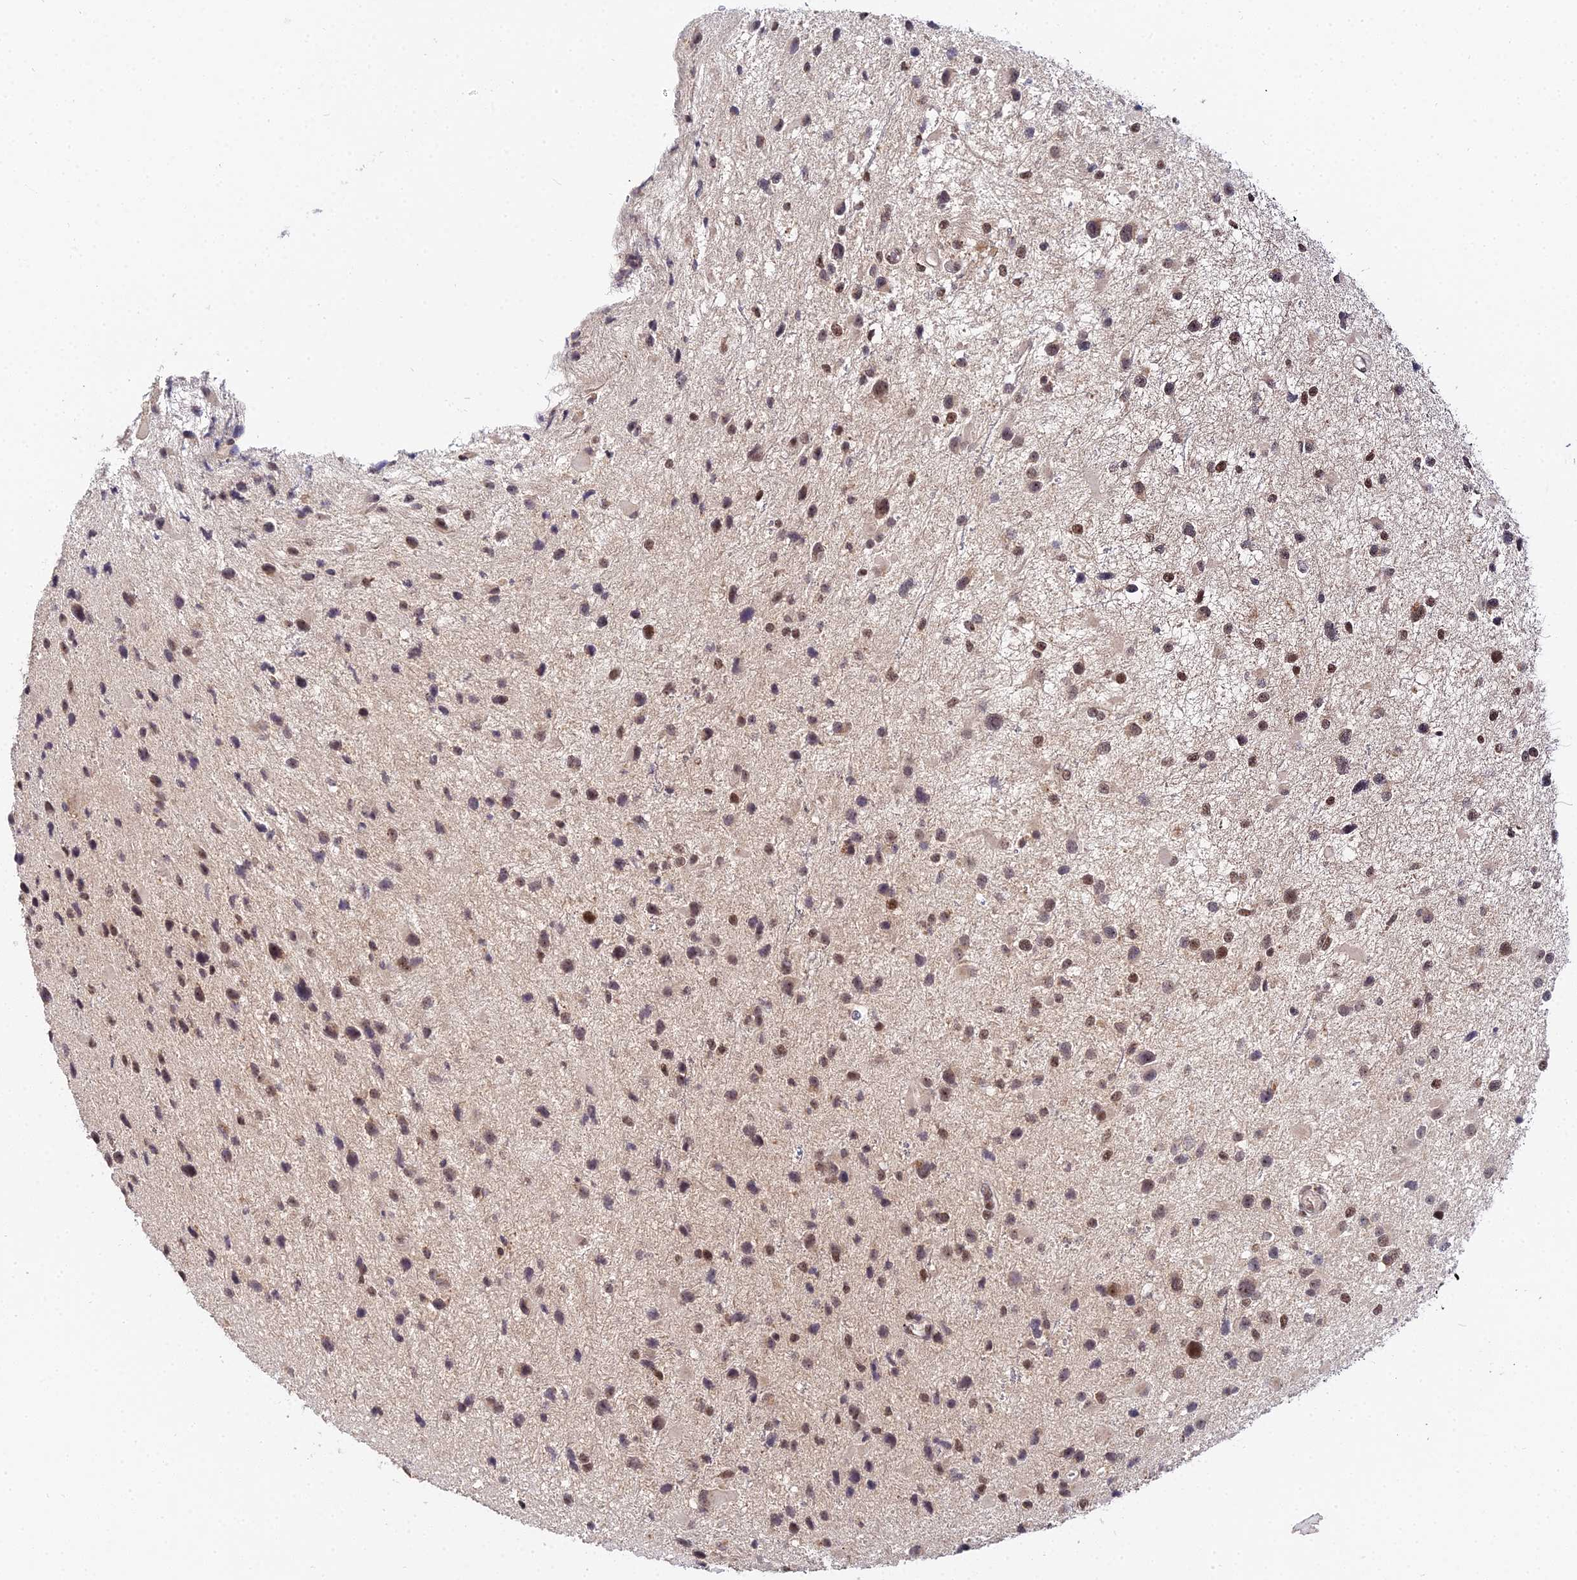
{"staining": {"intensity": "moderate", "quantity": ">75%", "location": "nuclear"}, "tissue": "glioma", "cell_type": "Tumor cells", "image_type": "cancer", "snomed": [{"axis": "morphology", "description": "Glioma, malignant, Low grade"}, {"axis": "topography", "description": "Brain"}], "caption": "Glioma stained with IHC demonstrates moderate nuclear staining in approximately >75% of tumor cells.", "gene": "EXOSC3", "patient": {"sex": "female", "age": 32}}